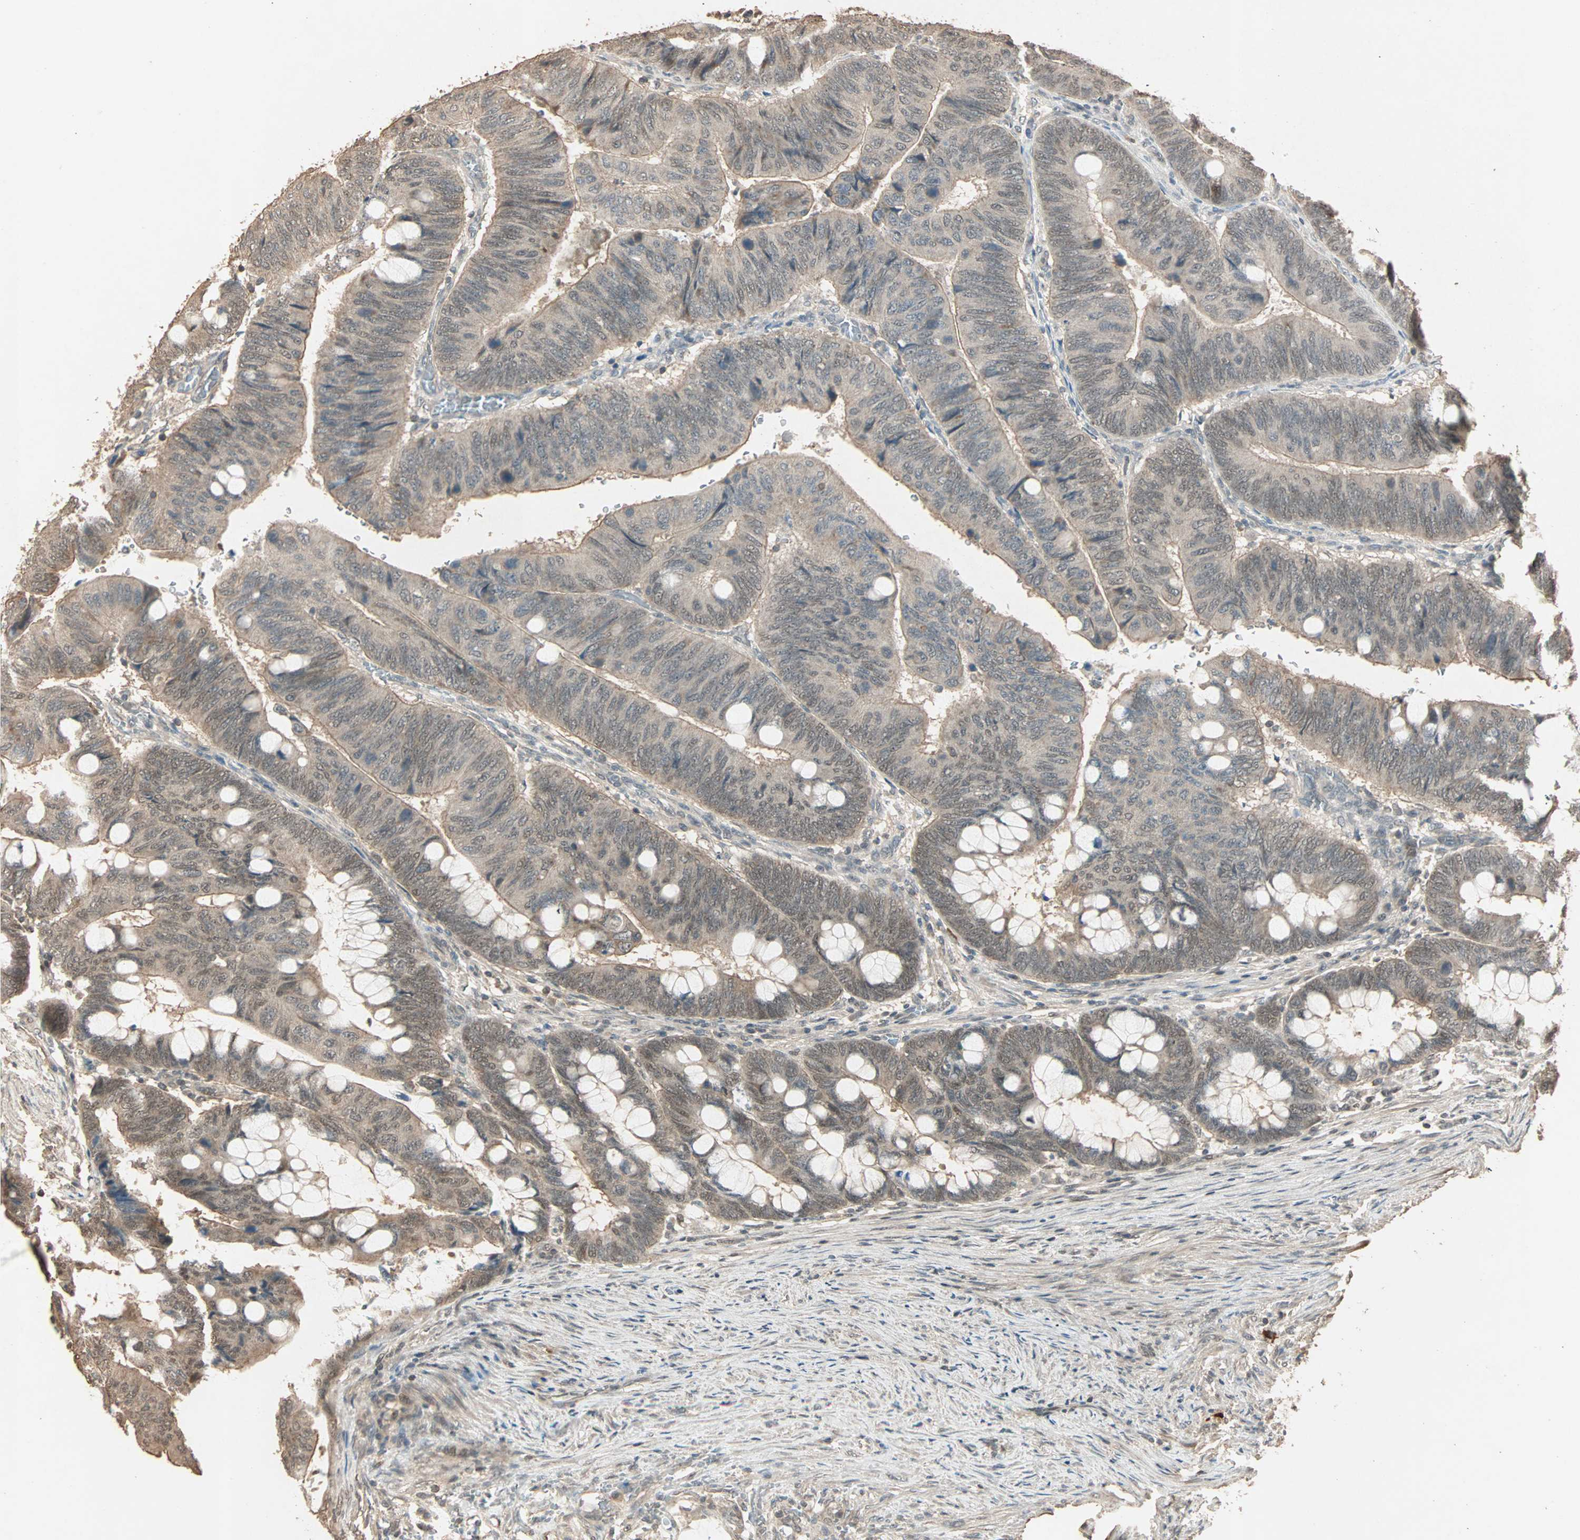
{"staining": {"intensity": "moderate", "quantity": ">75%", "location": "cytoplasmic/membranous,nuclear"}, "tissue": "colorectal cancer", "cell_type": "Tumor cells", "image_type": "cancer", "snomed": [{"axis": "morphology", "description": "Normal tissue, NOS"}, {"axis": "morphology", "description": "Adenocarcinoma, NOS"}, {"axis": "topography", "description": "Rectum"}, {"axis": "topography", "description": "Peripheral nerve tissue"}], "caption": "IHC photomicrograph of neoplastic tissue: human colorectal cancer (adenocarcinoma) stained using immunohistochemistry (IHC) shows medium levels of moderate protein expression localized specifically in the cytoplasmic/membranous and nuclear of tumor cells, appearing as a cytoplasmic/membranous and nuclear brown color.", "gene": "ZBTB33", "patient": {"sex": "male", "age": 92}}